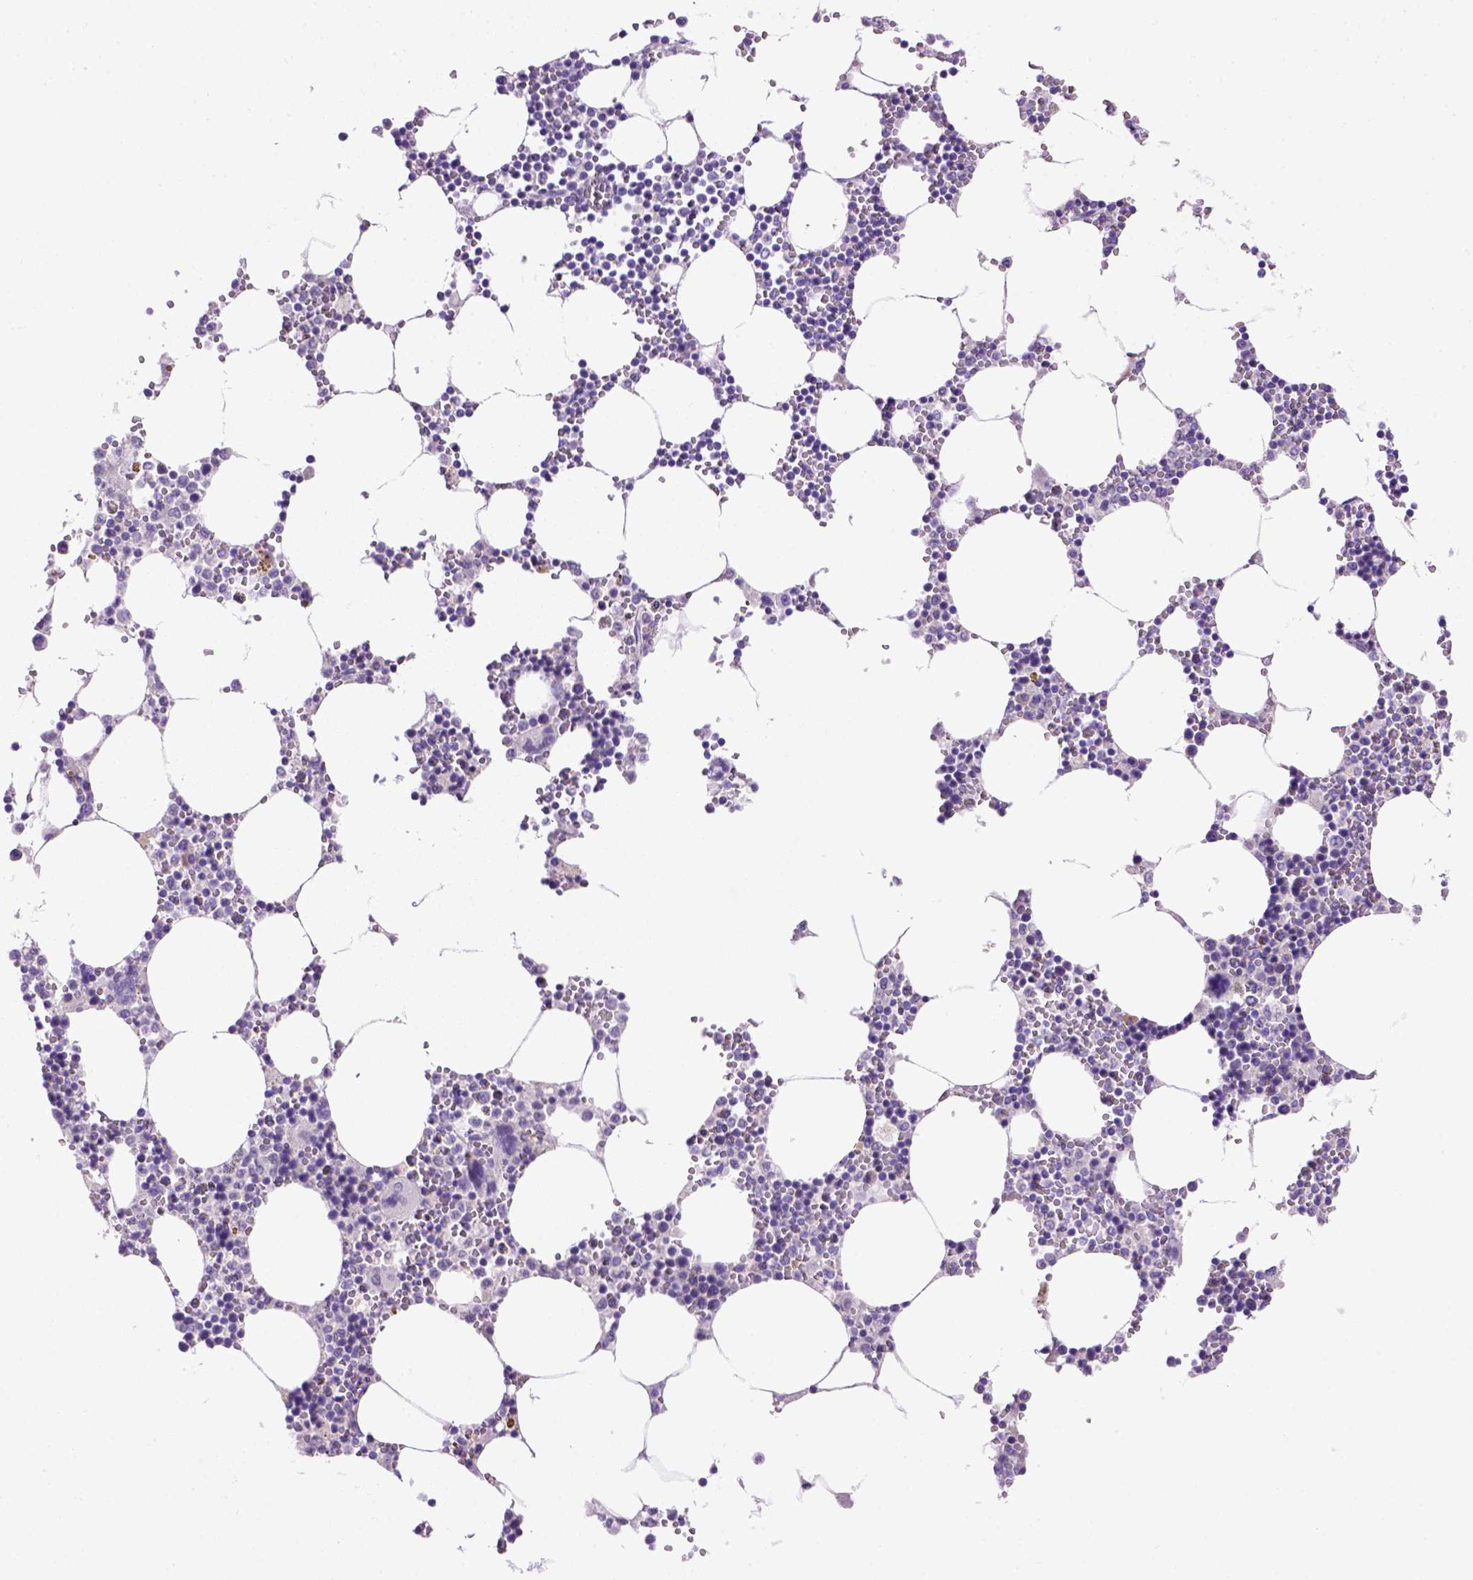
{"staining": {"intensity": "negative", "quantity": "none", "location": "none"}, "tissue": "bone marrow", "cell_type": "Hematopoietic cells", "image_type": "normal", "snomed": [{"axis": "morphology", "description": "Normal tissue, NOS"}, {"axis": "topography", "description": "Bone marrow"}], "caption": "This is an immunohistochemistry (IHC) micrograph of unremarkable human bone marrow. There is no staining in hematopoietic cells.", "gene": "SIRPD", "patient": {"sex": "male", "age": 54}}